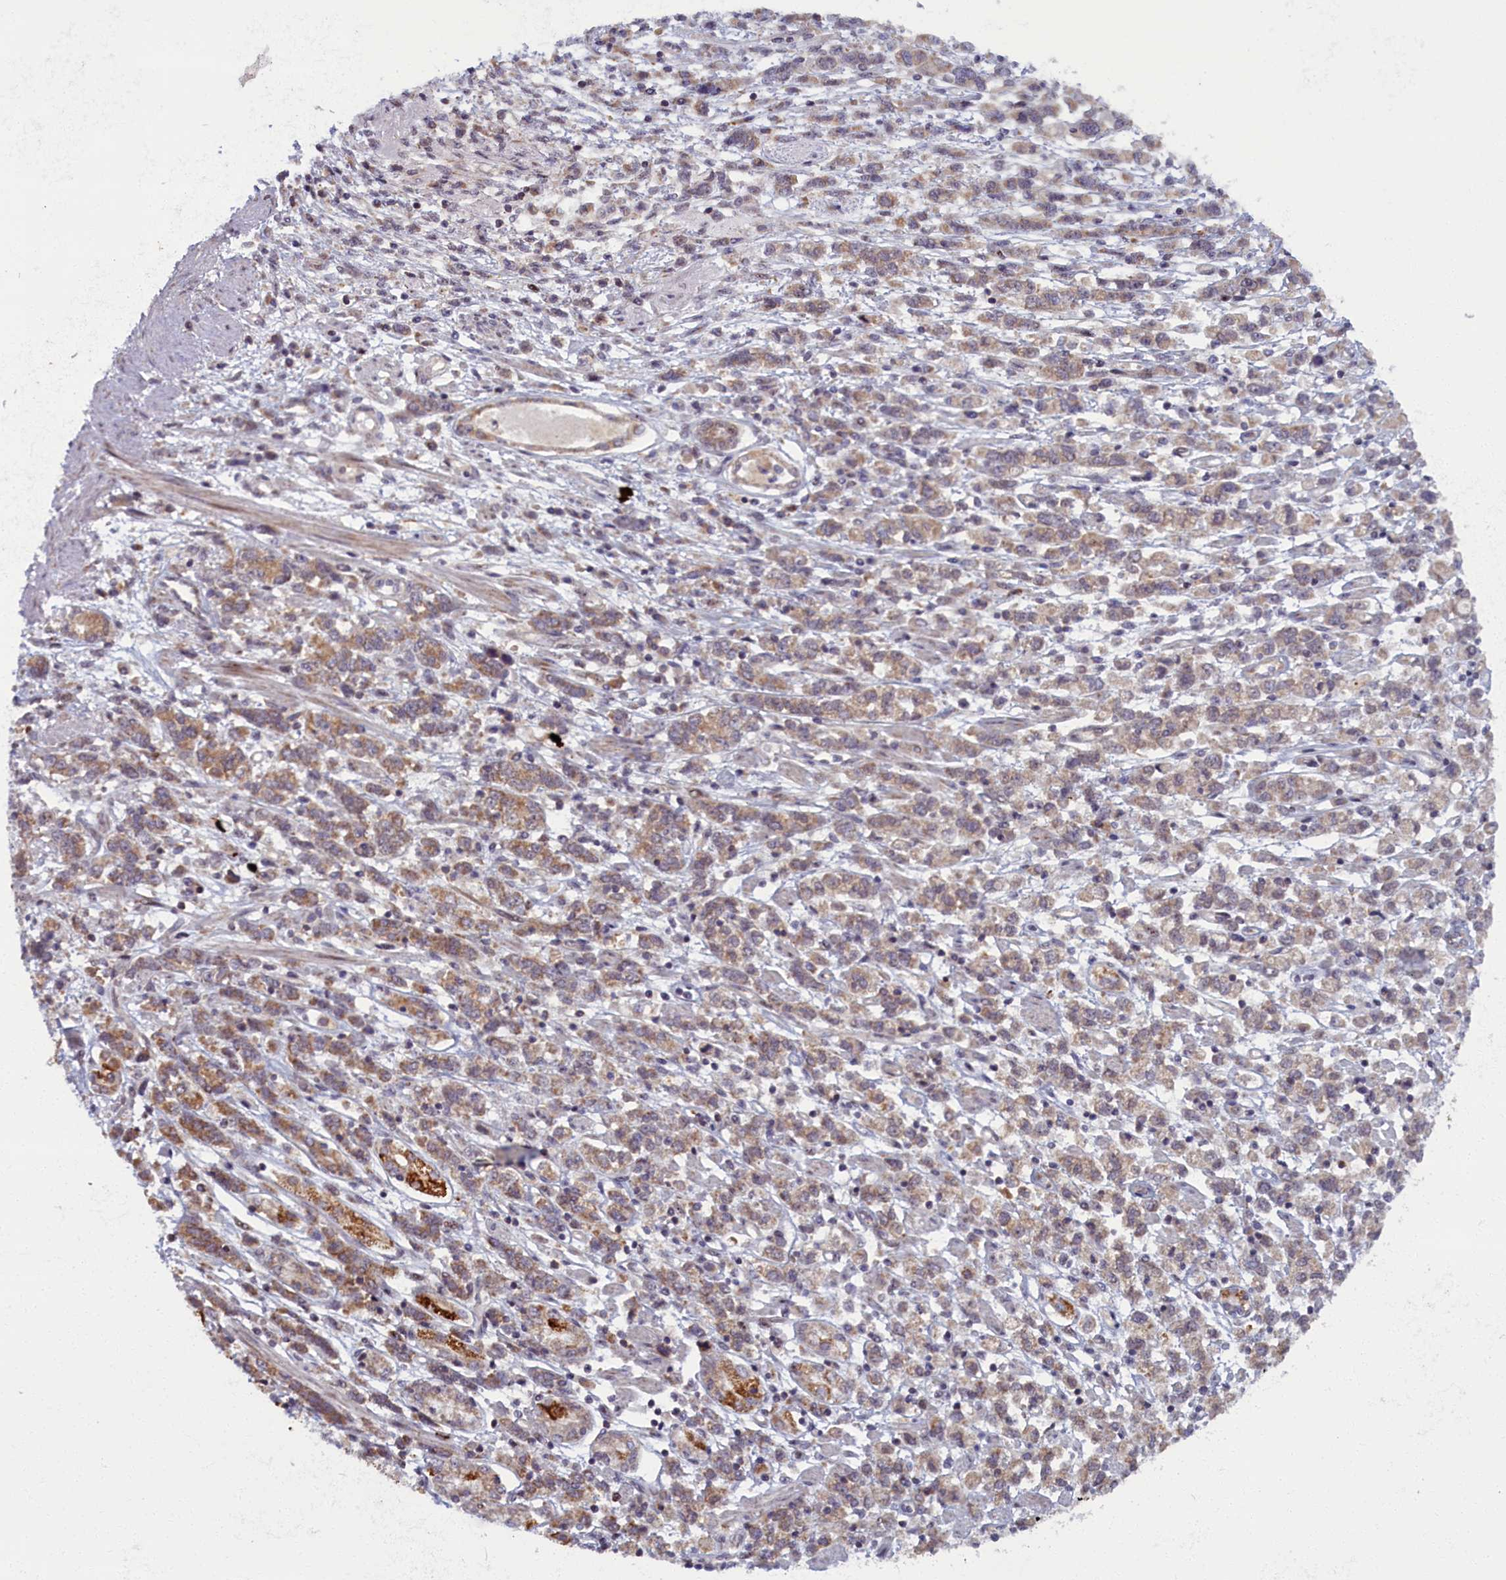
{"staining": {"intensity": "weak", "quantity": "25%-75%", "location": "cytoplasmic/membranous"}, "tissue": "stomach cancer", "cell_type": "Tumor cells", "image_type": "cancer", "snomed": [{"axis": "morphology", "description": "Adenocarcinoma, NOS"}, {"axis": "topography", "description": "Stomach"}], "caption": "This image shows stomach cancer (adenocarcinoma) stained with IHC to label a protein in brown. The cytoplasmic/membranous of tumor cells show weak positivity for the protein. Nuclei are counter-stained blue.", "gene": "PLA2G10", "patient": {"sex": "female", "age": 76}}